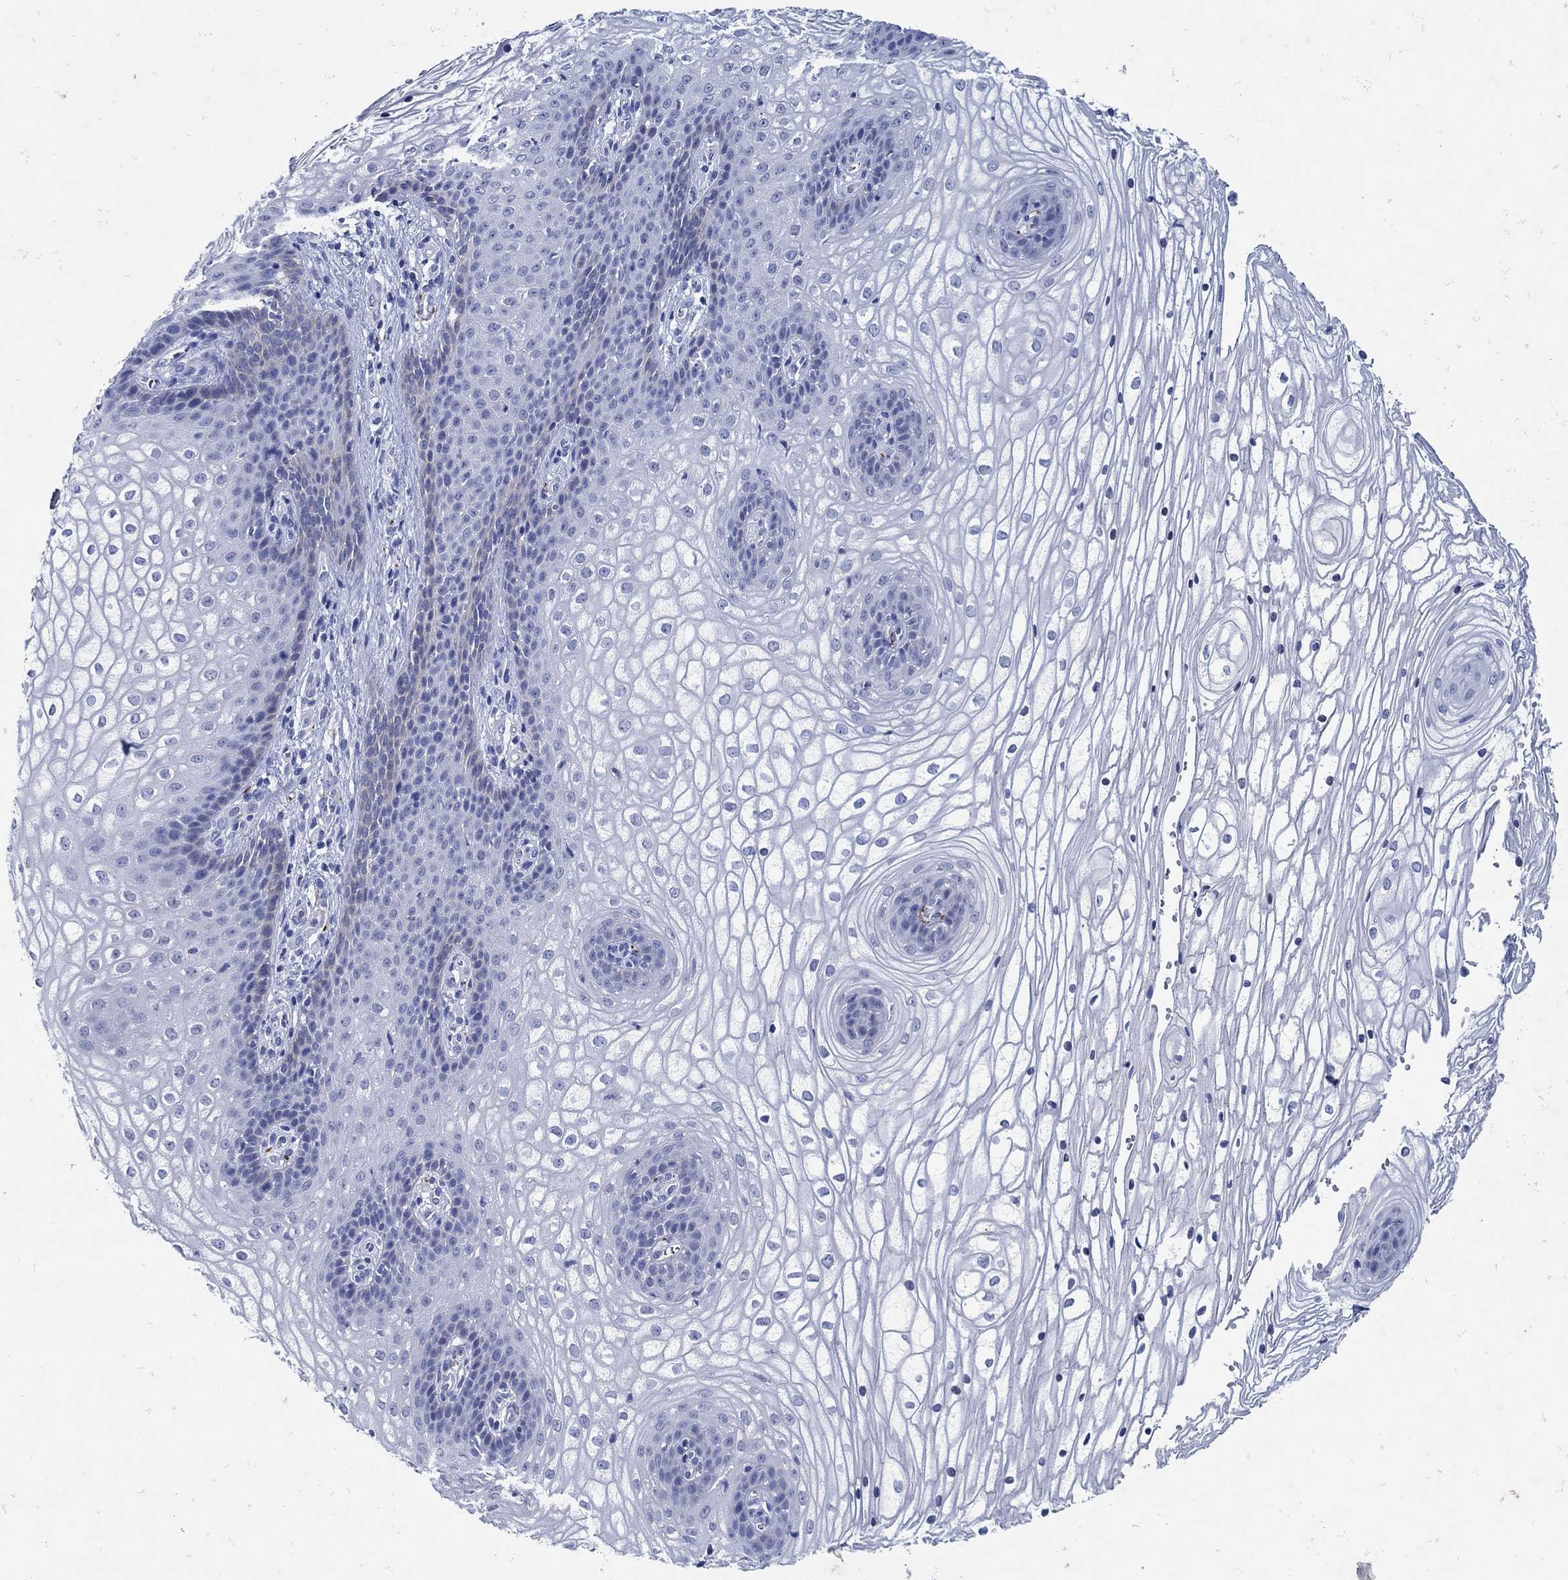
{"staining": {"intensity": "negative", "quantity": "none", "location": "none"}, "tissue": "vagina", "cell_type": "Squamous epithelial cells", "image_type": "normal", "snomed": [{"axis": "morphology", "description": "Normal tissue, NOS"}, {"axis": "topography", "description": "Vagina"}], "caption": "An IHC image of benign vagina is shown. There is no staining in squamous epithelial cells of vagina.", "gene": "NOS1", "patient": {"sex": "female", "age": 34}}